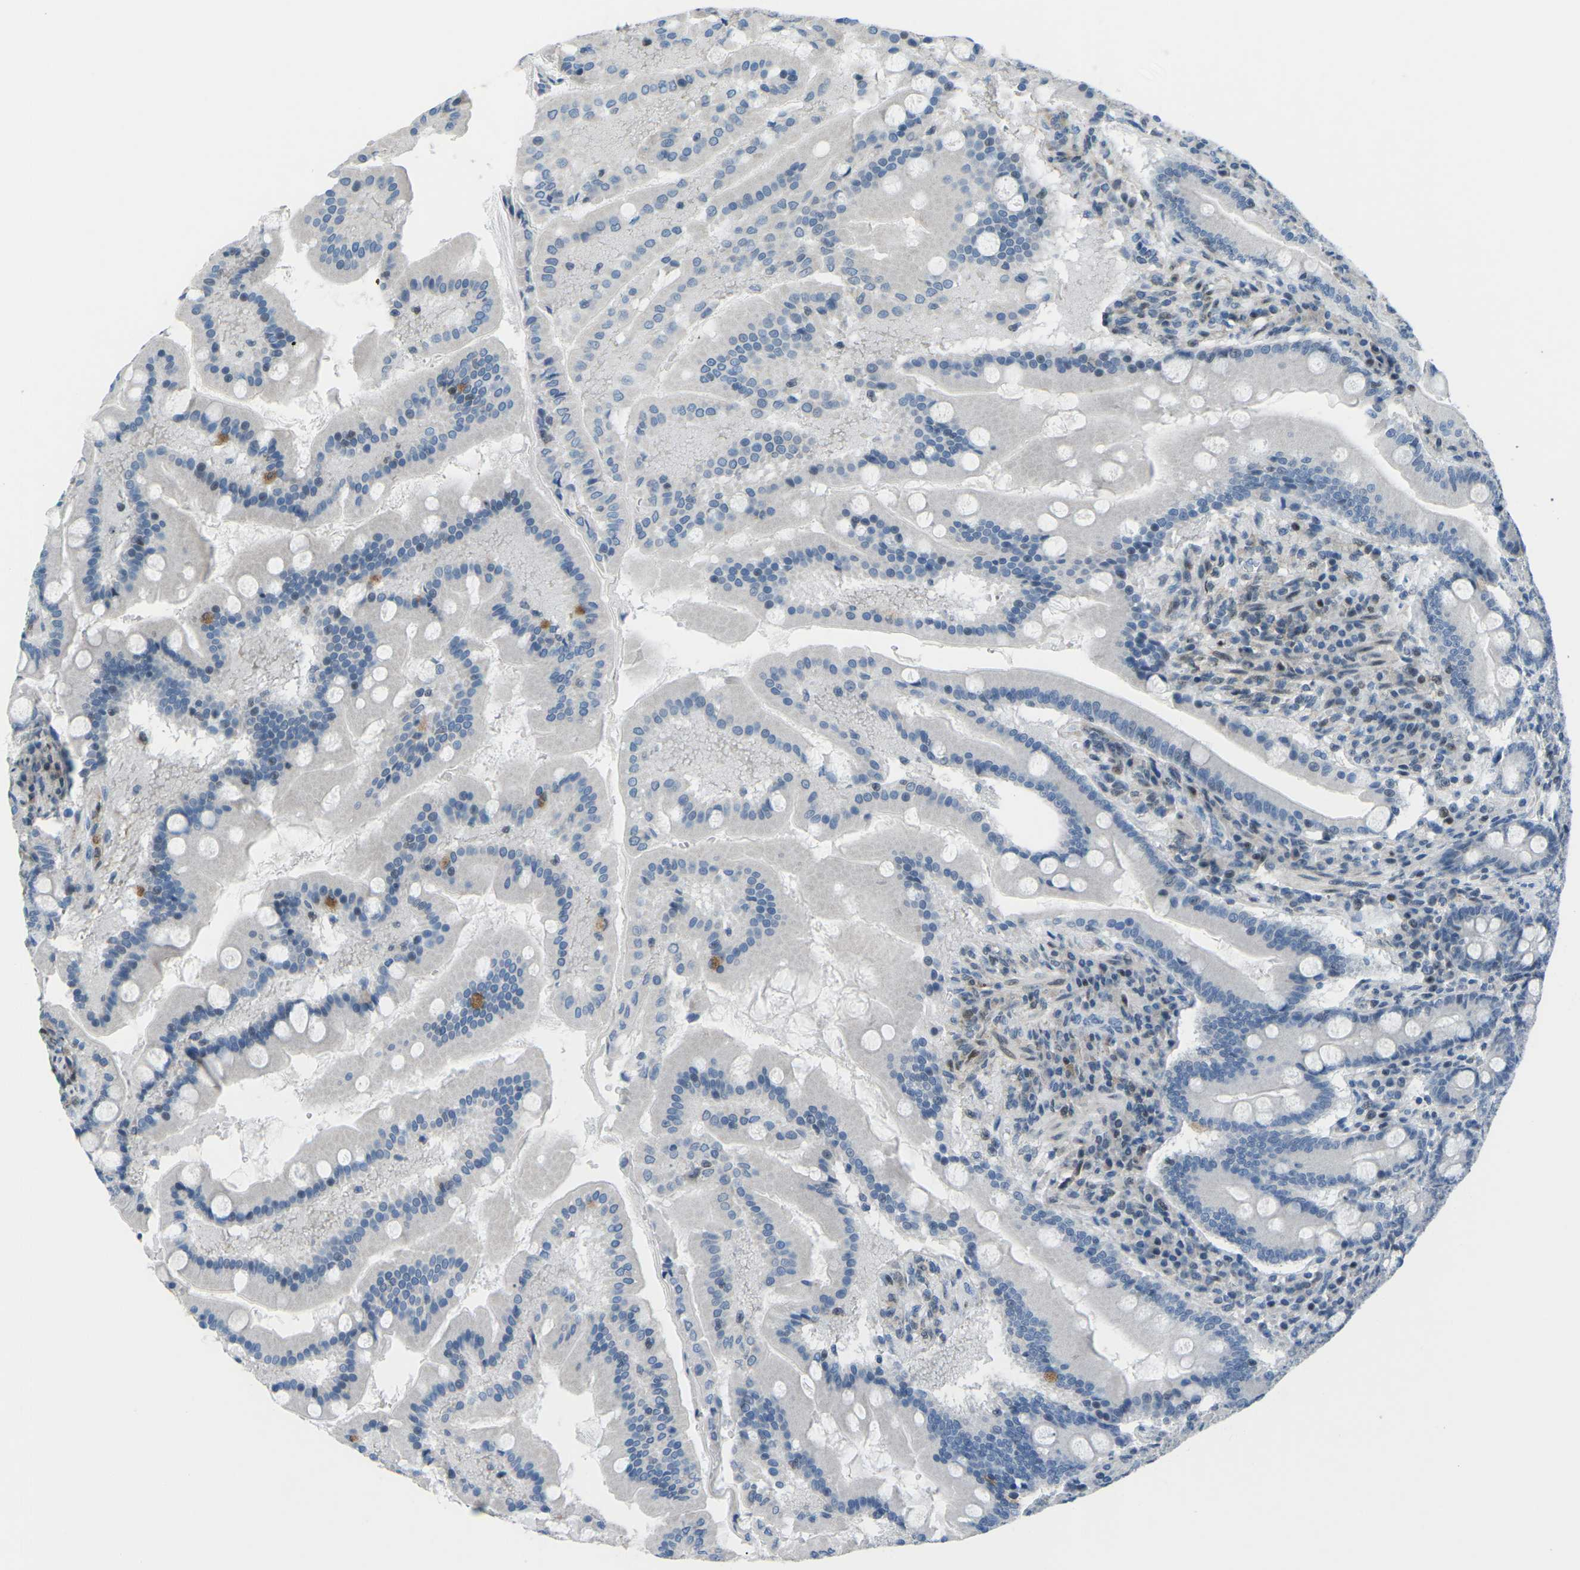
{"staining": {"intensity": "moderate", "quantity": "<25%", "location": "cytoplasmic/membranous,nuclear"}, "tissue": "duodenum", "cell_type": "Glandular cells", "image_type": "normal", "snomed": [{"axis": "morphology", "description": "Normal tissue, NOS"}, {"axis": "topography", "description": "Duodenum"}], "caption": "Immunohistochemical staining of benign human duodenum reveals <25% levels of moderate cytoplasmic/membranous,nuclear protein positivity in about <25% of glandular cells.", "gene": "MBNL1", "patient": {"sex": "male", "age": 50}}